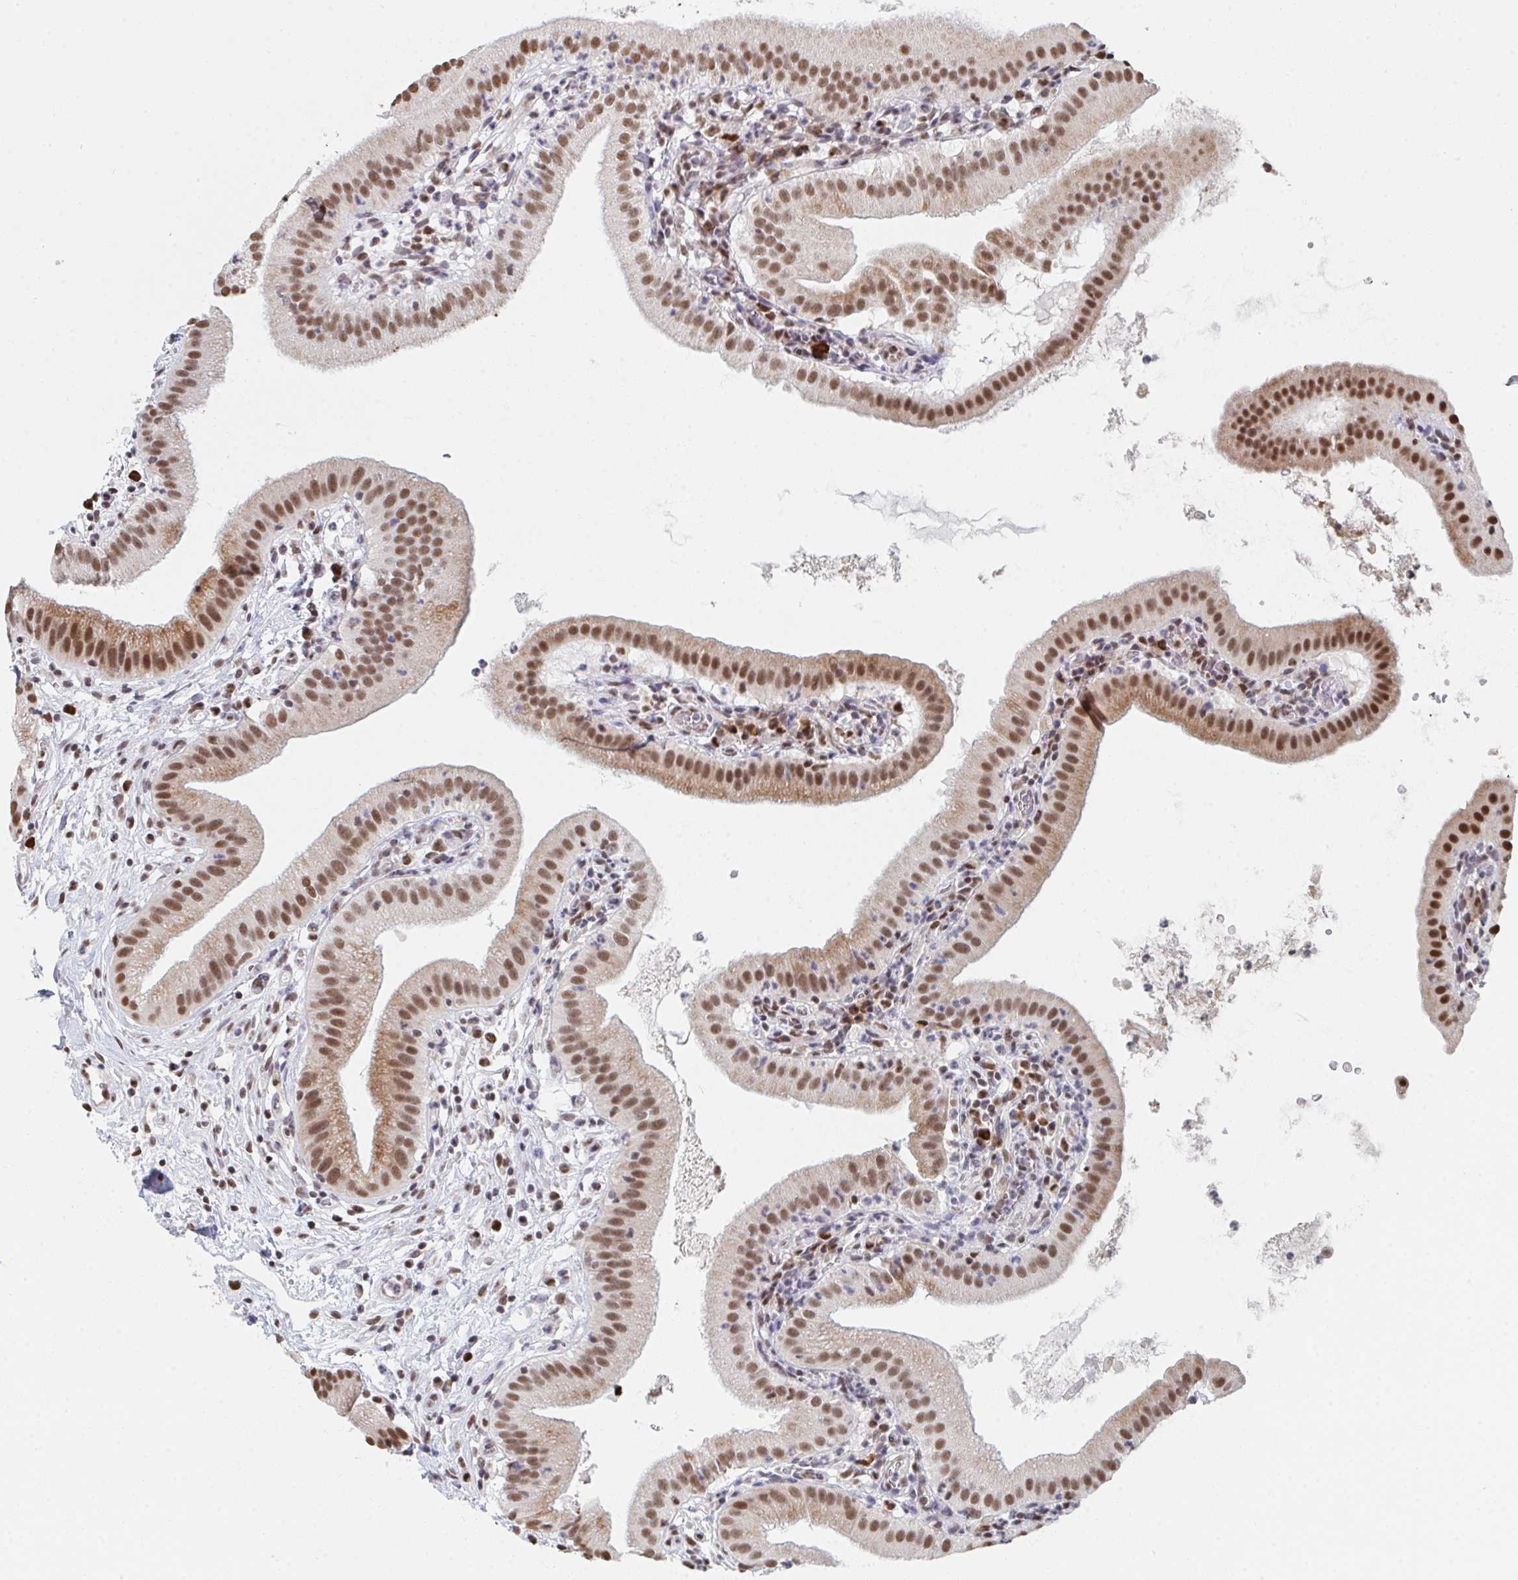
{"staining": {"intensity": "moderate", "quantity": ">75%", "location": "cytoplasmic/membranous,nuclear"}, "tissue": "gallbladder", "cell_type": "Glandular cells", "image_type": "normal", "snomed": [{"axis": "morphology", "description": "Normal tissue, NOS"}, {"axis": "topography", "description": "Gallbladder"}], "caption": "Gallbladder stained with DAB immunohistochemistry (IHC) exhibits medium levels of moderate cytoplasmic/membranous,nuclear expression in about >75% of glandular cells.", "gene": "MBNL1", "patient": {"sex": "female", "age": 65}}